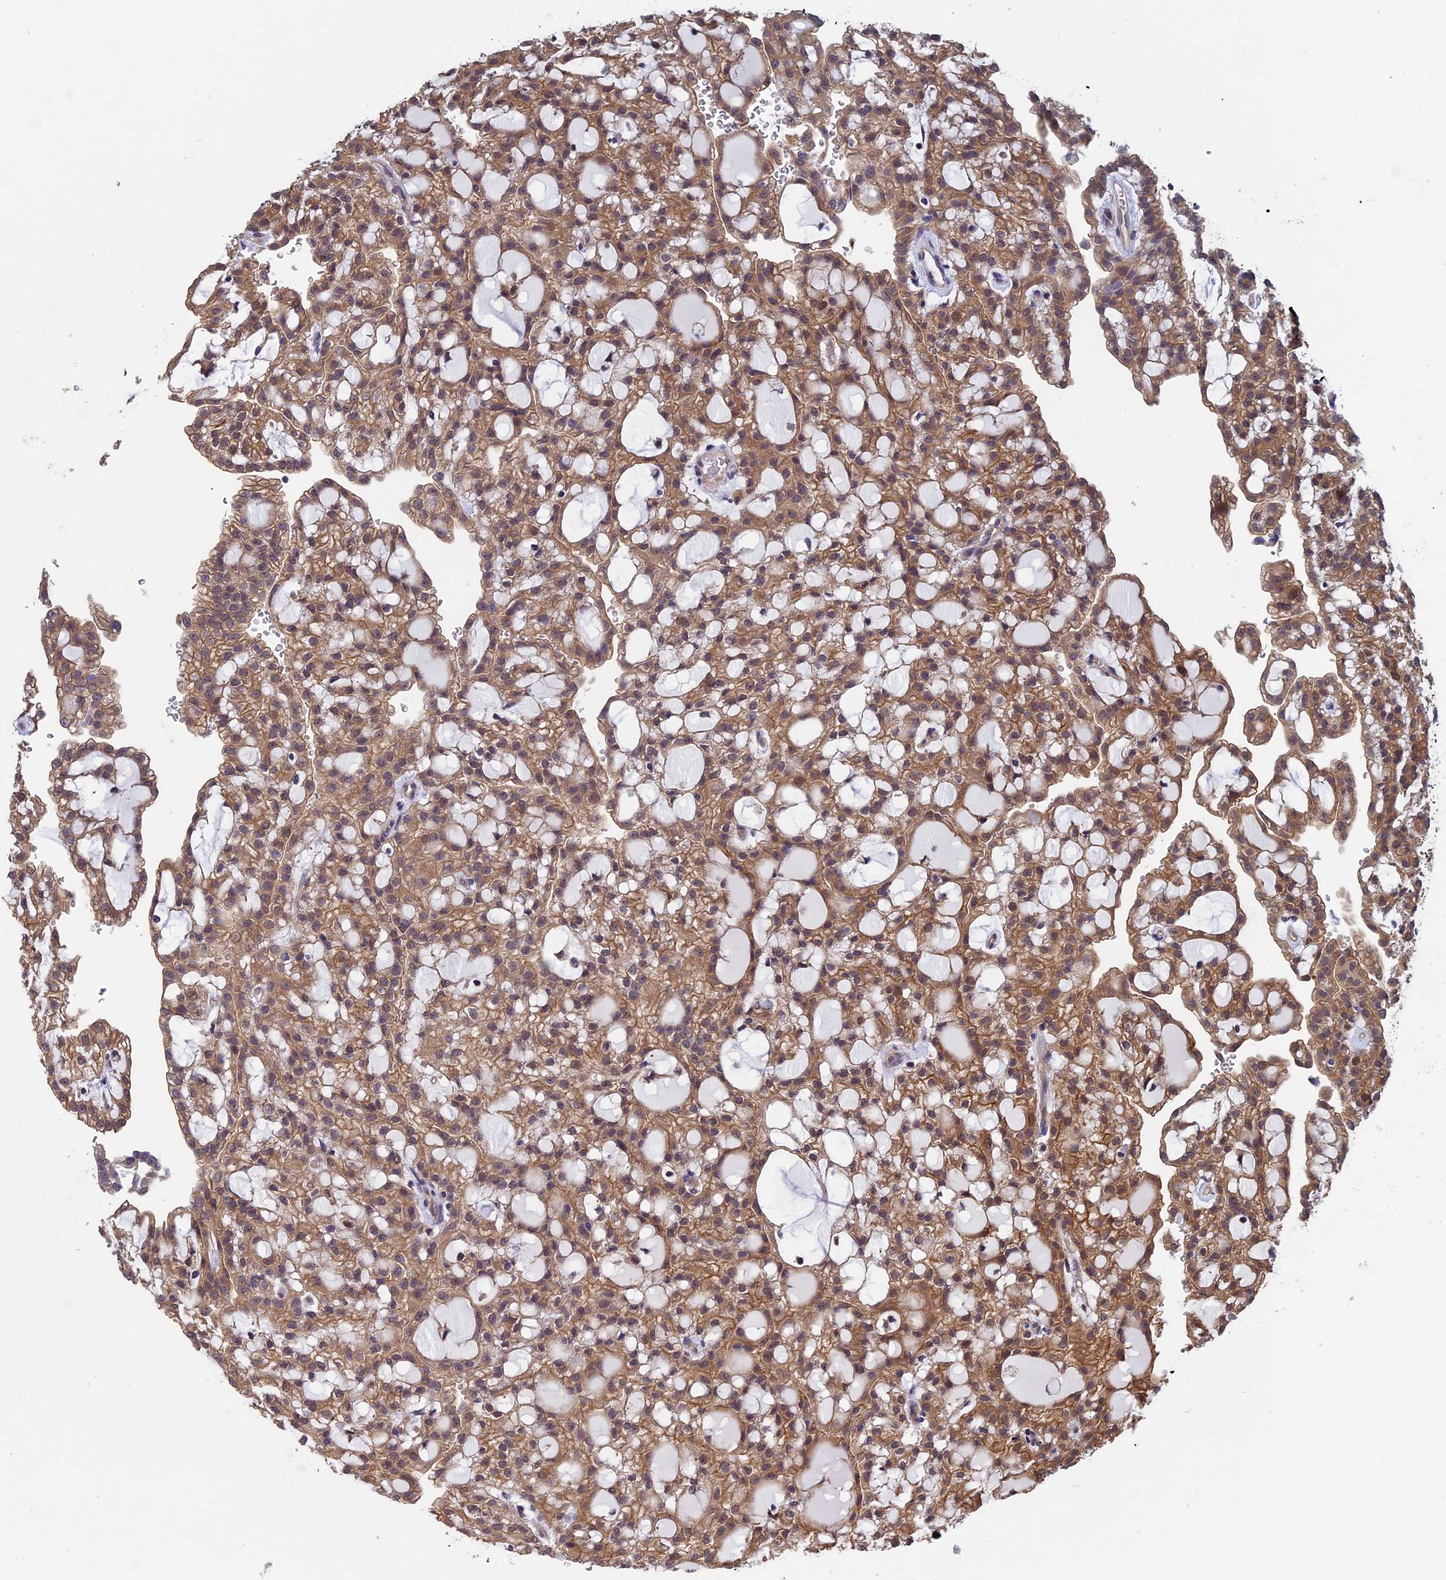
{"staining": {"intensity": "moderate", "quantity": ">75%", "location": "cytoplasmic/membranous"}, "tissue": "renal cancer", "cell_type": "Tumor cells", "image_type": "cancer", "snomed": [{"axis": "morphology", "description": "Adenocarcinoma, NOS"}, {"axis": "topography", "description": "Kidney"}], "caption": "A histopathology image of renal cancer (adenocarcinoma) stained for a protein shows moderate cytoplasmic/membranous brown staining in tumor cells. (DAB (3,3'-diaminobenzidine) = brown stain, brightfield microscopy at high magnification).", "gene": "LCMT1", "patient": {"sex": "male", "age": 63}}